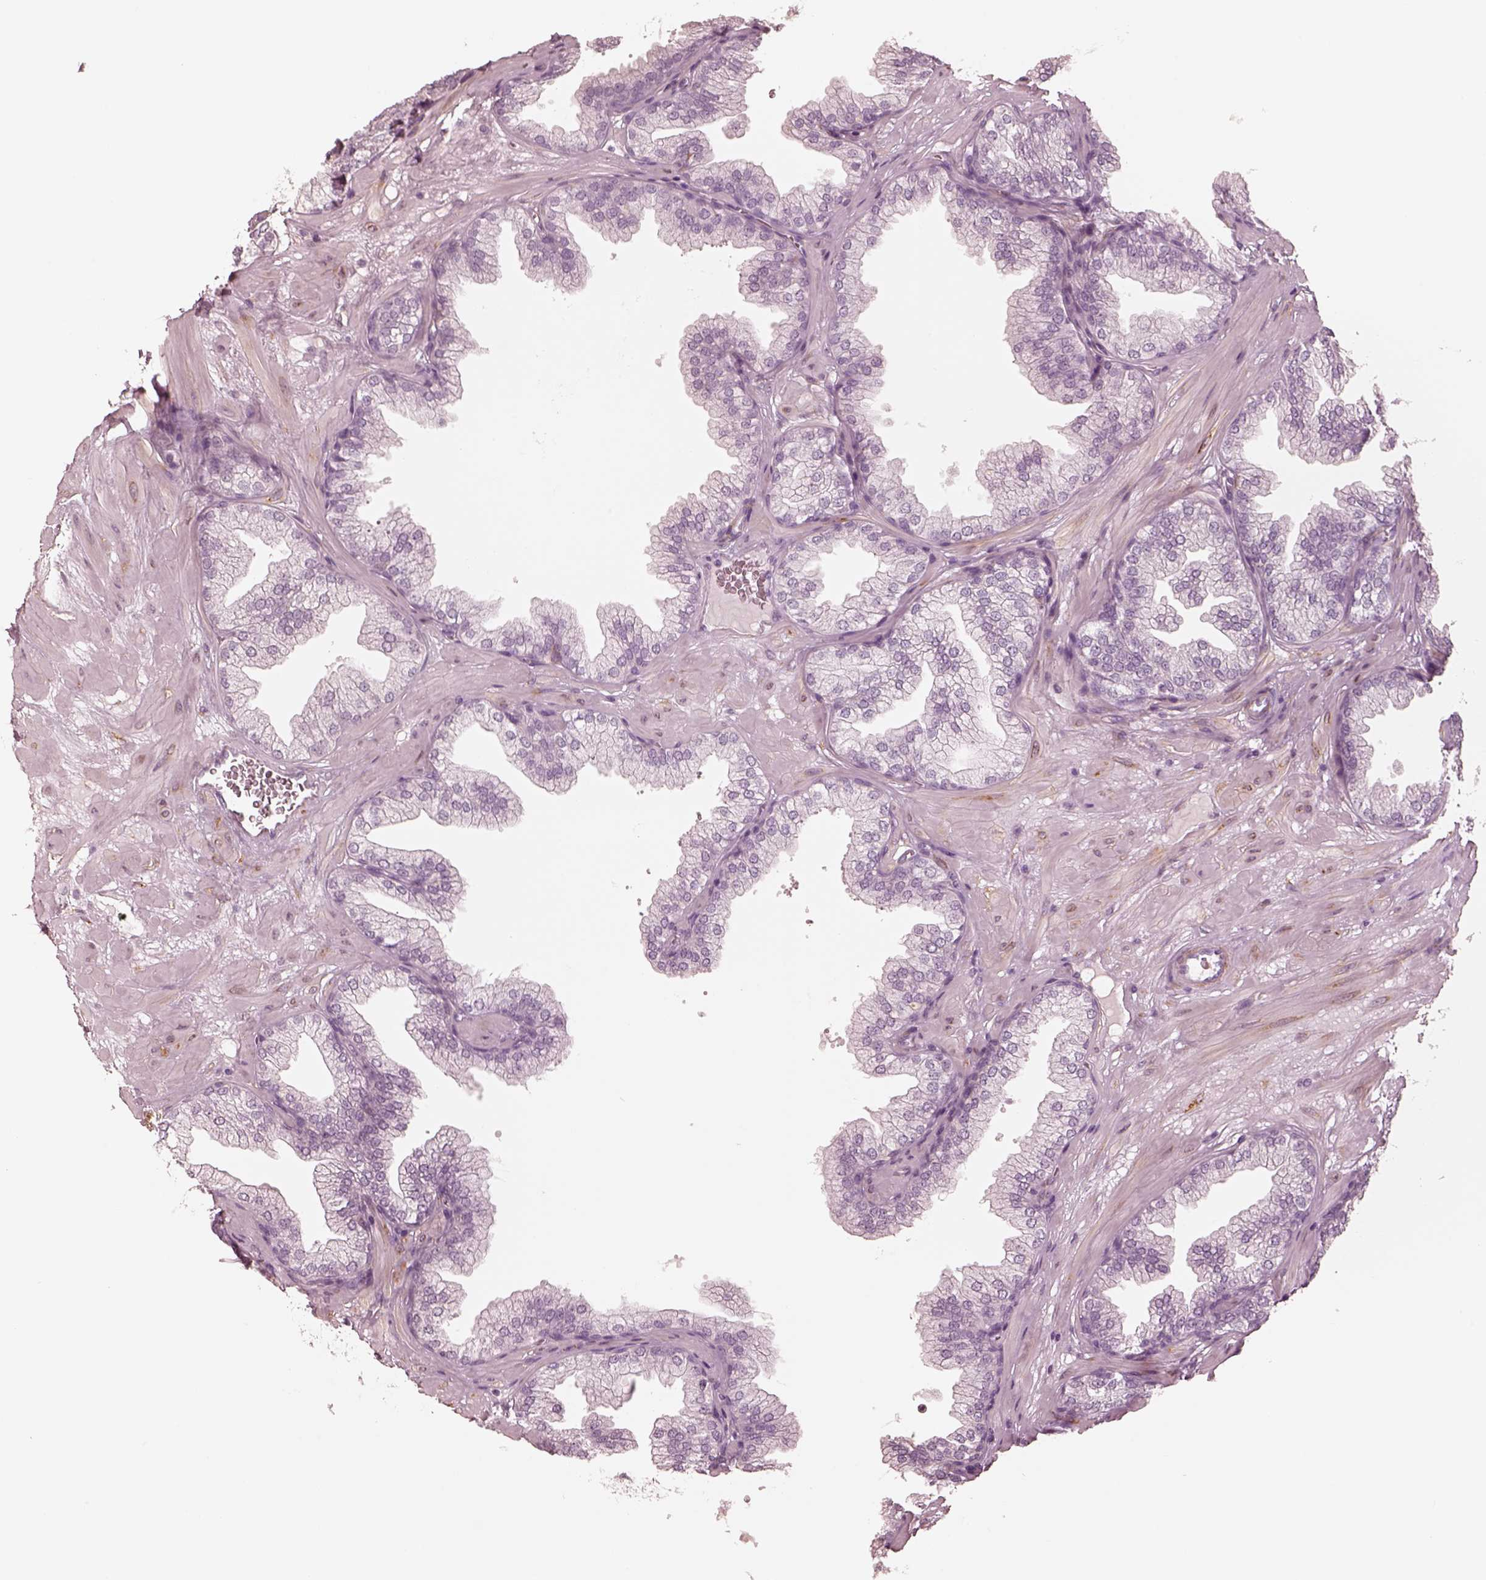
{"staining": {"intensity": "negative", "quantity": "none", "location": "none"}, "tissue": "prostate", "cell_type": "Glandular cells", "image_type": "normal", "snomed": [{"axis": "morphology", "description": "Normal tissue, NOS"}, {"axis": "topography", "description": "Prostate"}], "caption": "Micrograph shows no significant protein positivity in glandular cells of normal prostate. (Immunohistochemistry (ihc), brightfield microscopy, high magnification).", "gene": "DNAAF9", "patient": {"sex": "male", "age": 37}}